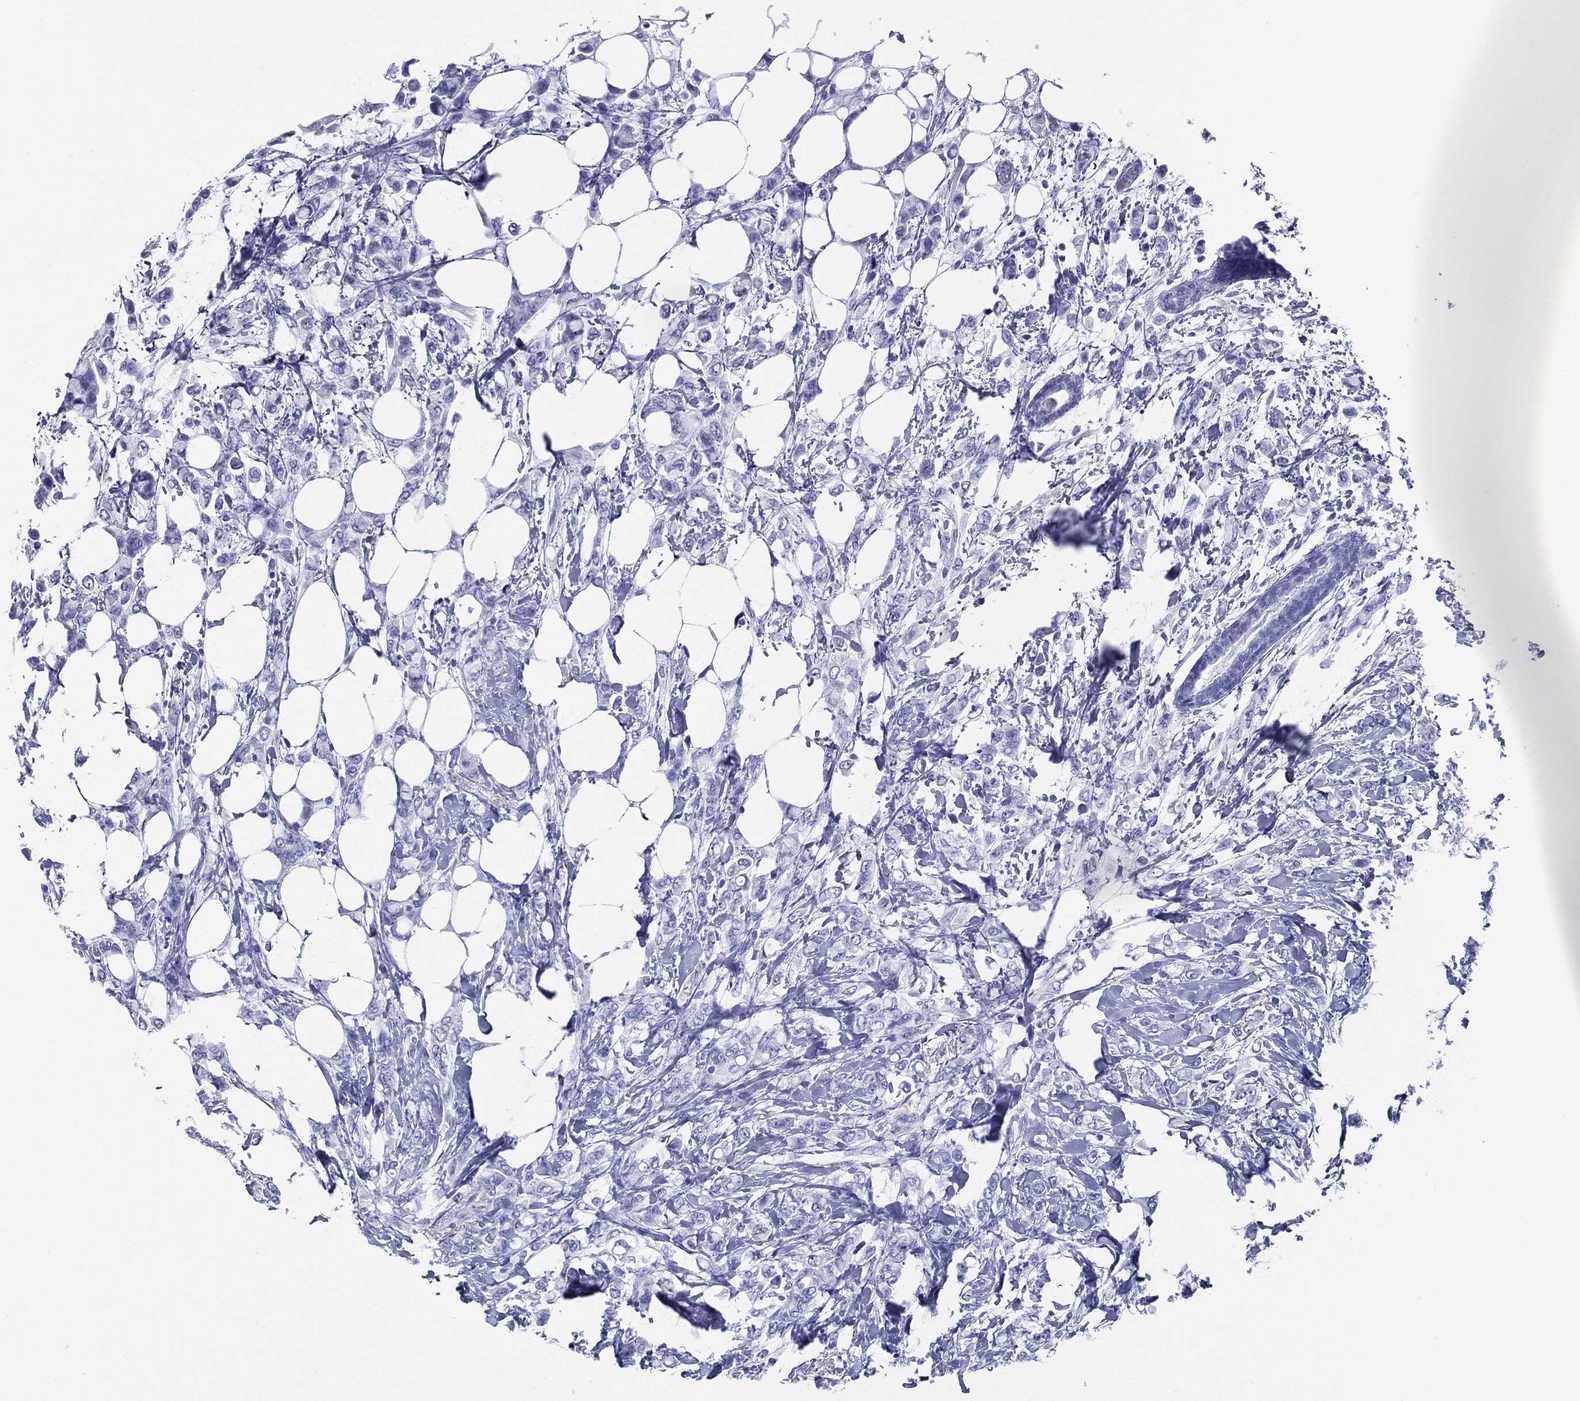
{"staining": {"intensity": "negative", "quantity": "none", "location": "none"}, "tissue": "breast cancer", "cell_type": "Tumor cells", "image_type": "cancer", "snomed": [{"axis": "morphology", "description": "Lobular carcinoma"}, {"axis": "topography", "description": "Breast"}], "caption": "IHC of human breast cancer (lobular carcinoma) demonstrates no staining in tumor cells. (Immunohistochemistry, brightfield microscopy, high magnification).", "gene": "RSPH4A", "patient": {"sex": "female", "age": 66}}